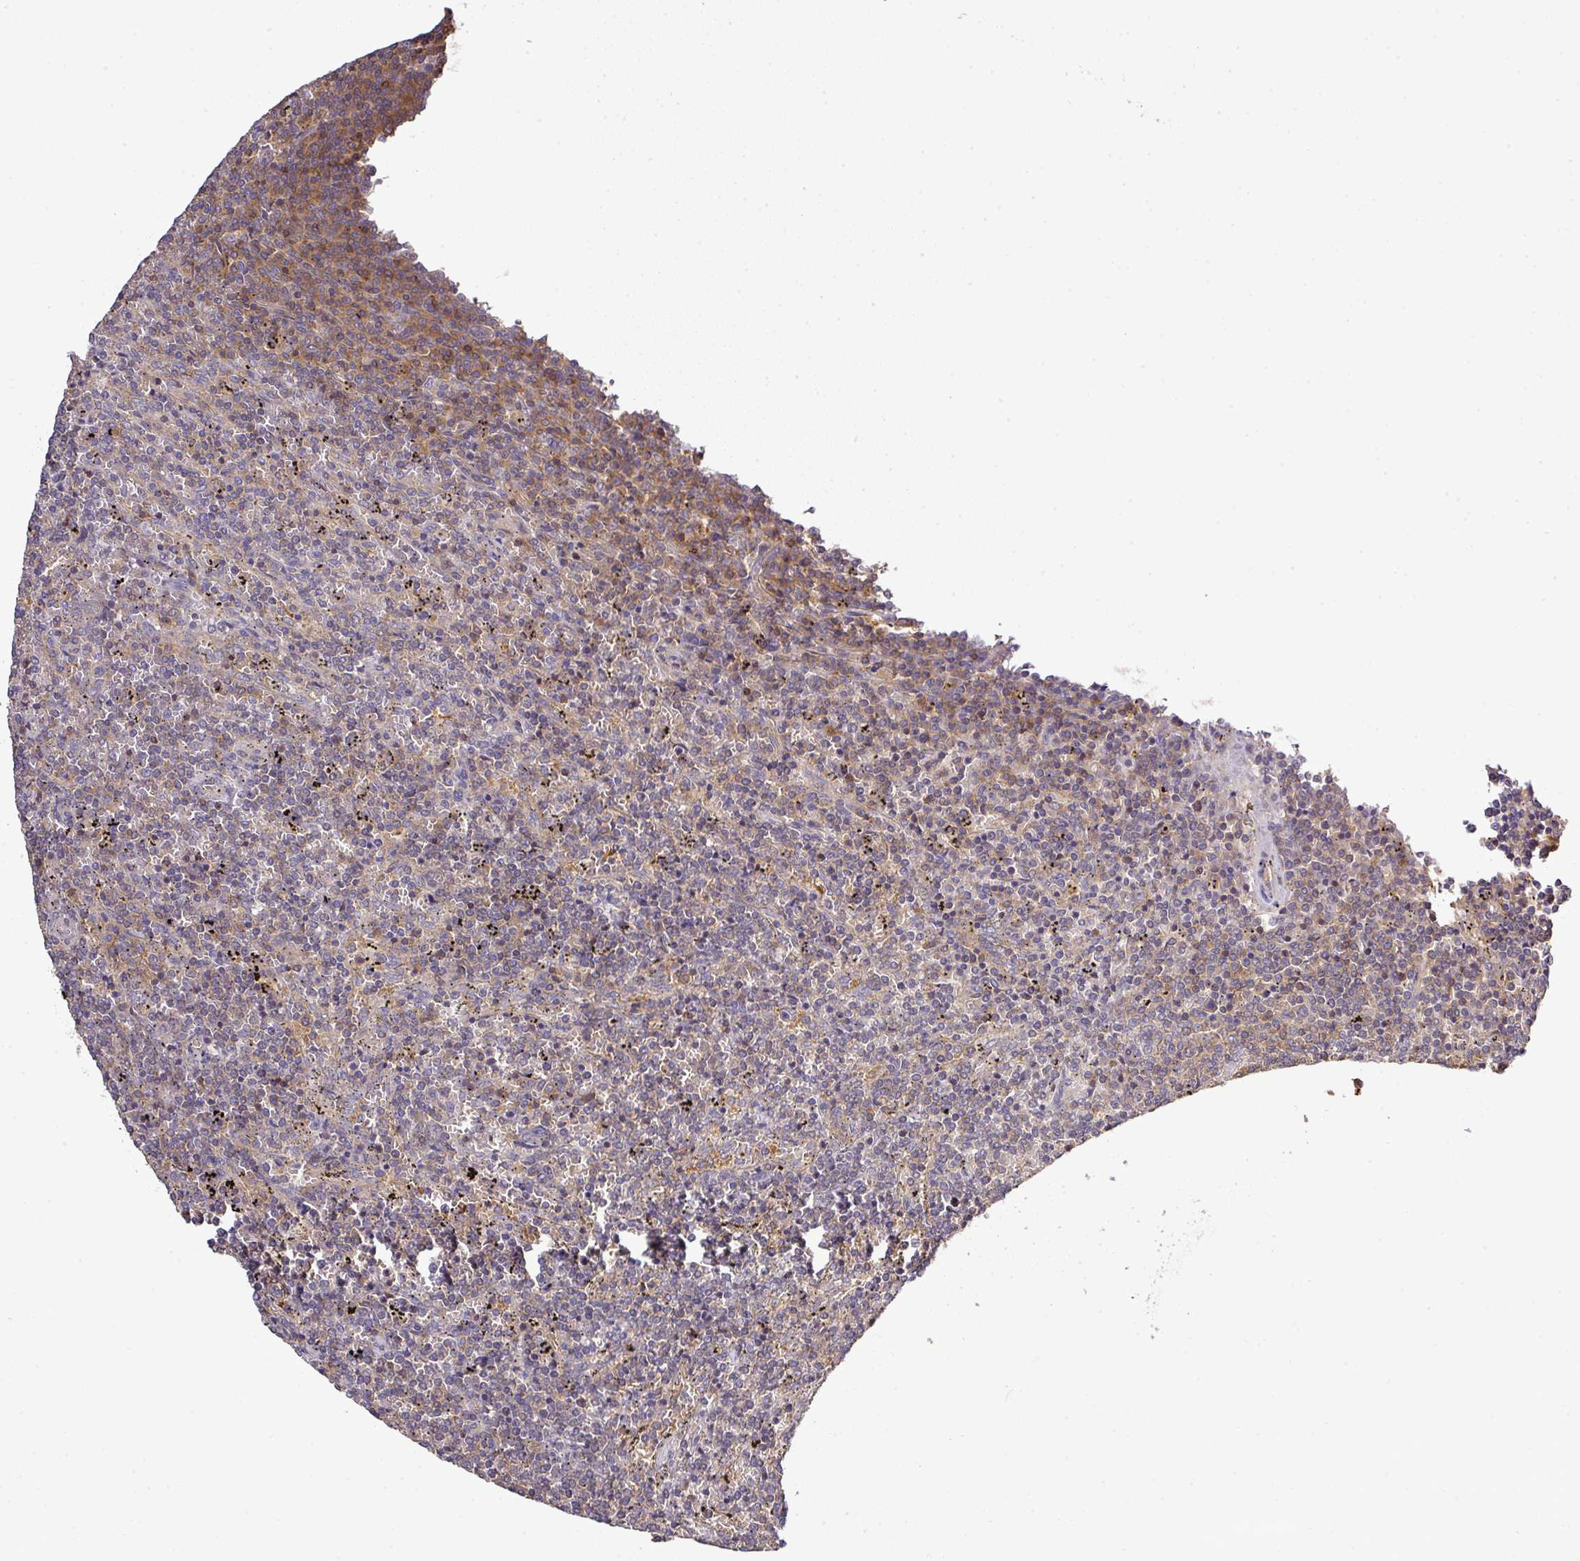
{"staining": {"intensity": "negative", "quantity": "none", "location": "none"}, "tissue": "lymphoma", "cell_type": "Tumor cells", "image_type": "cancer", "snomed": [{"axis": "morphology", "description": "Malignant lymphoma, non-Hodgkin's type, Low grade"}, {"axis": "topography", "description": "Spleen"}], "caption": "An immunohistochemistry (IHC) histopathology image of low-grade malignant lymphoma, non-Hodgkin's type is shown. There is no staining in tumor cells of low-grade malignant lymphoma, non-Hodgkin's type.", "gene": "TMEM107", "patient": {"sex": "female", "age": 50}}